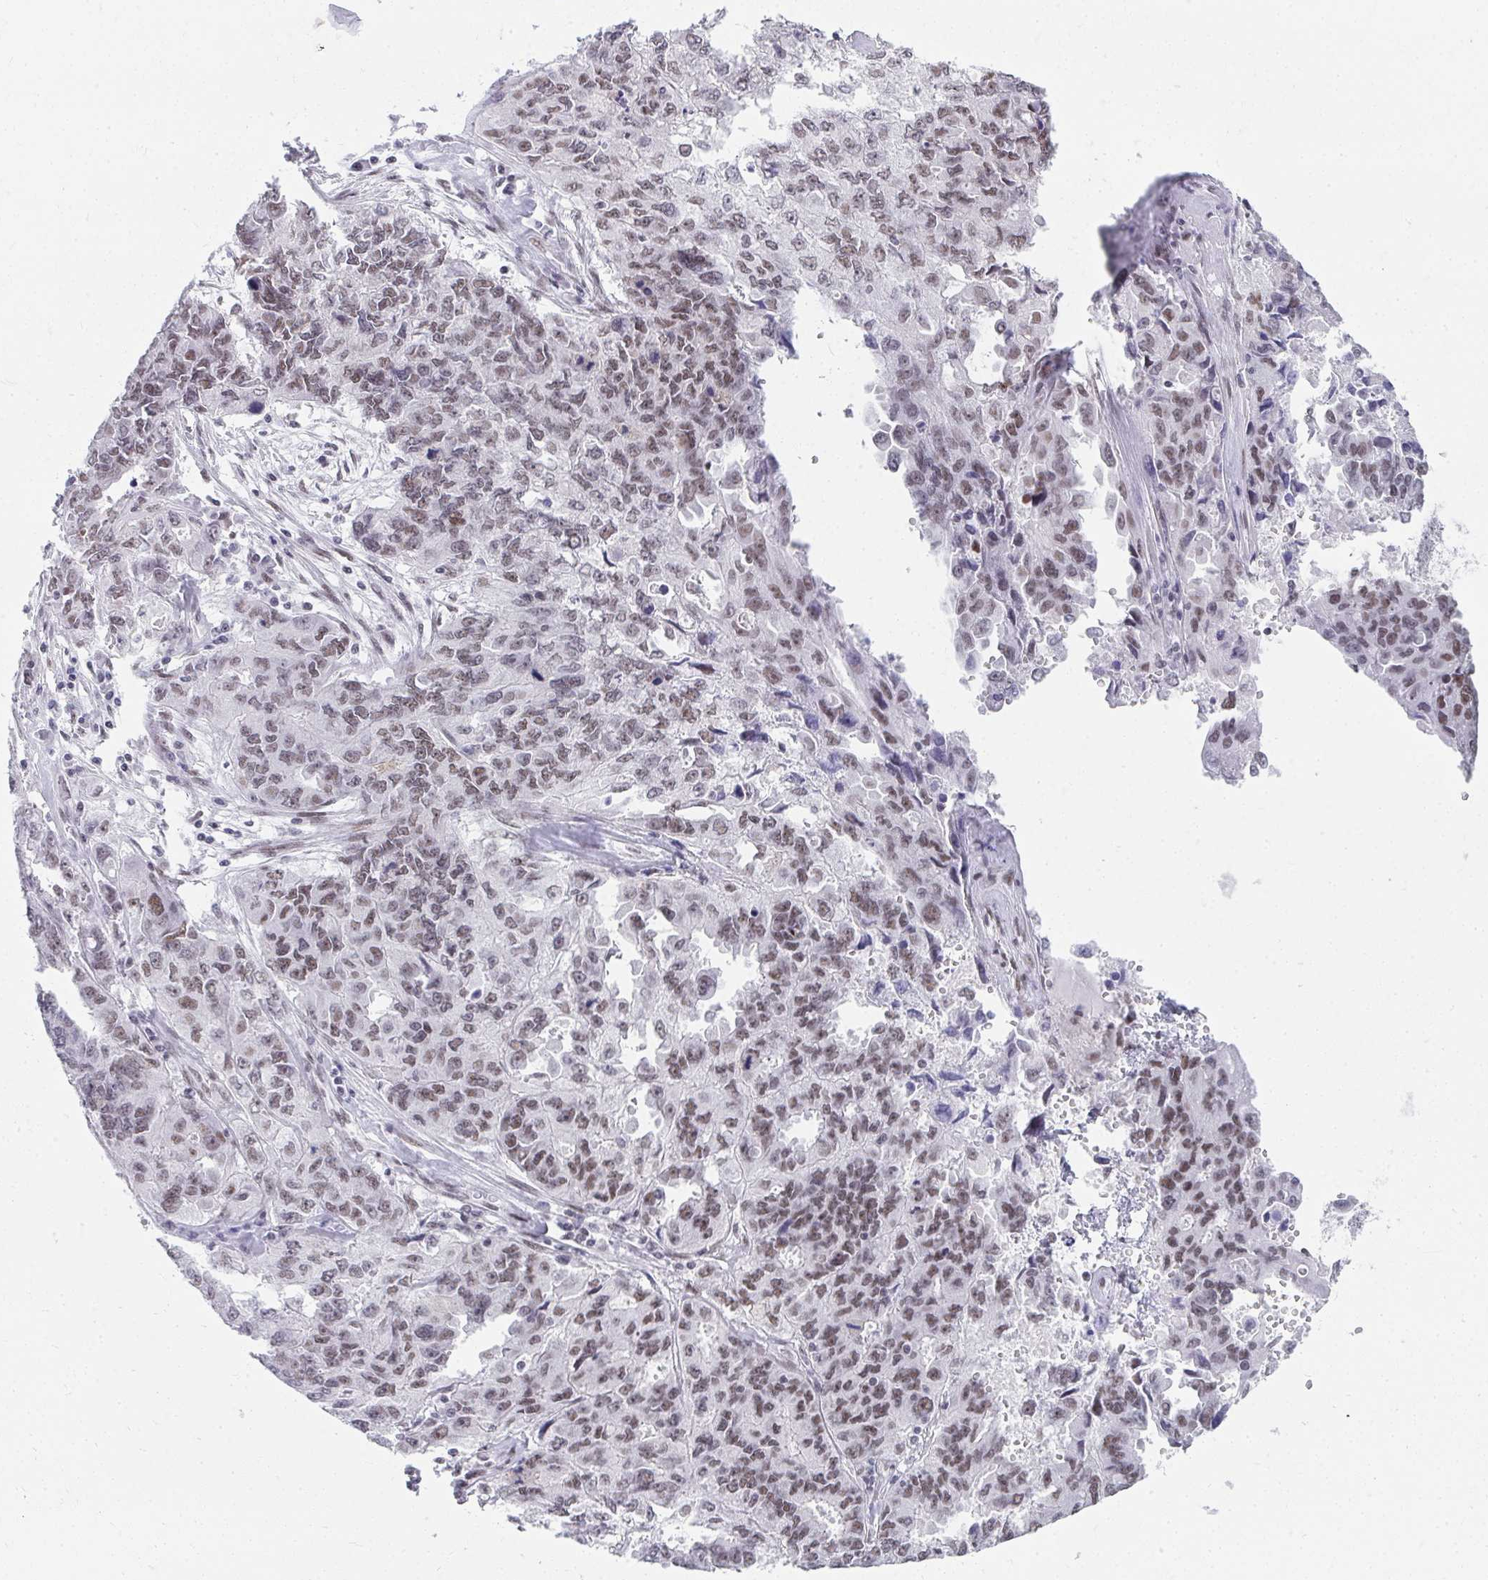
{"staining": {"intensity": "weak", "quantity": ">75%", "location": "nuclear"}, "tissue": "endometrial cancer", "cell_type": "Tumor cells", "image_type": "cancer", "snomed": [{"axis": "morphology", "description": "Adenocarcinoma, NOS"}, {"axis": "topography", "description": "Uterus"}], "caption": "IHC micrograph of endometrial cancer (adenocarcinoma) stained for a protein (brown), which exhibits low levels of weak nuclear expression in about >75% of tumor cells.", "gene": "CREBBP", "patient": {"sex": "female", "age": 79}}